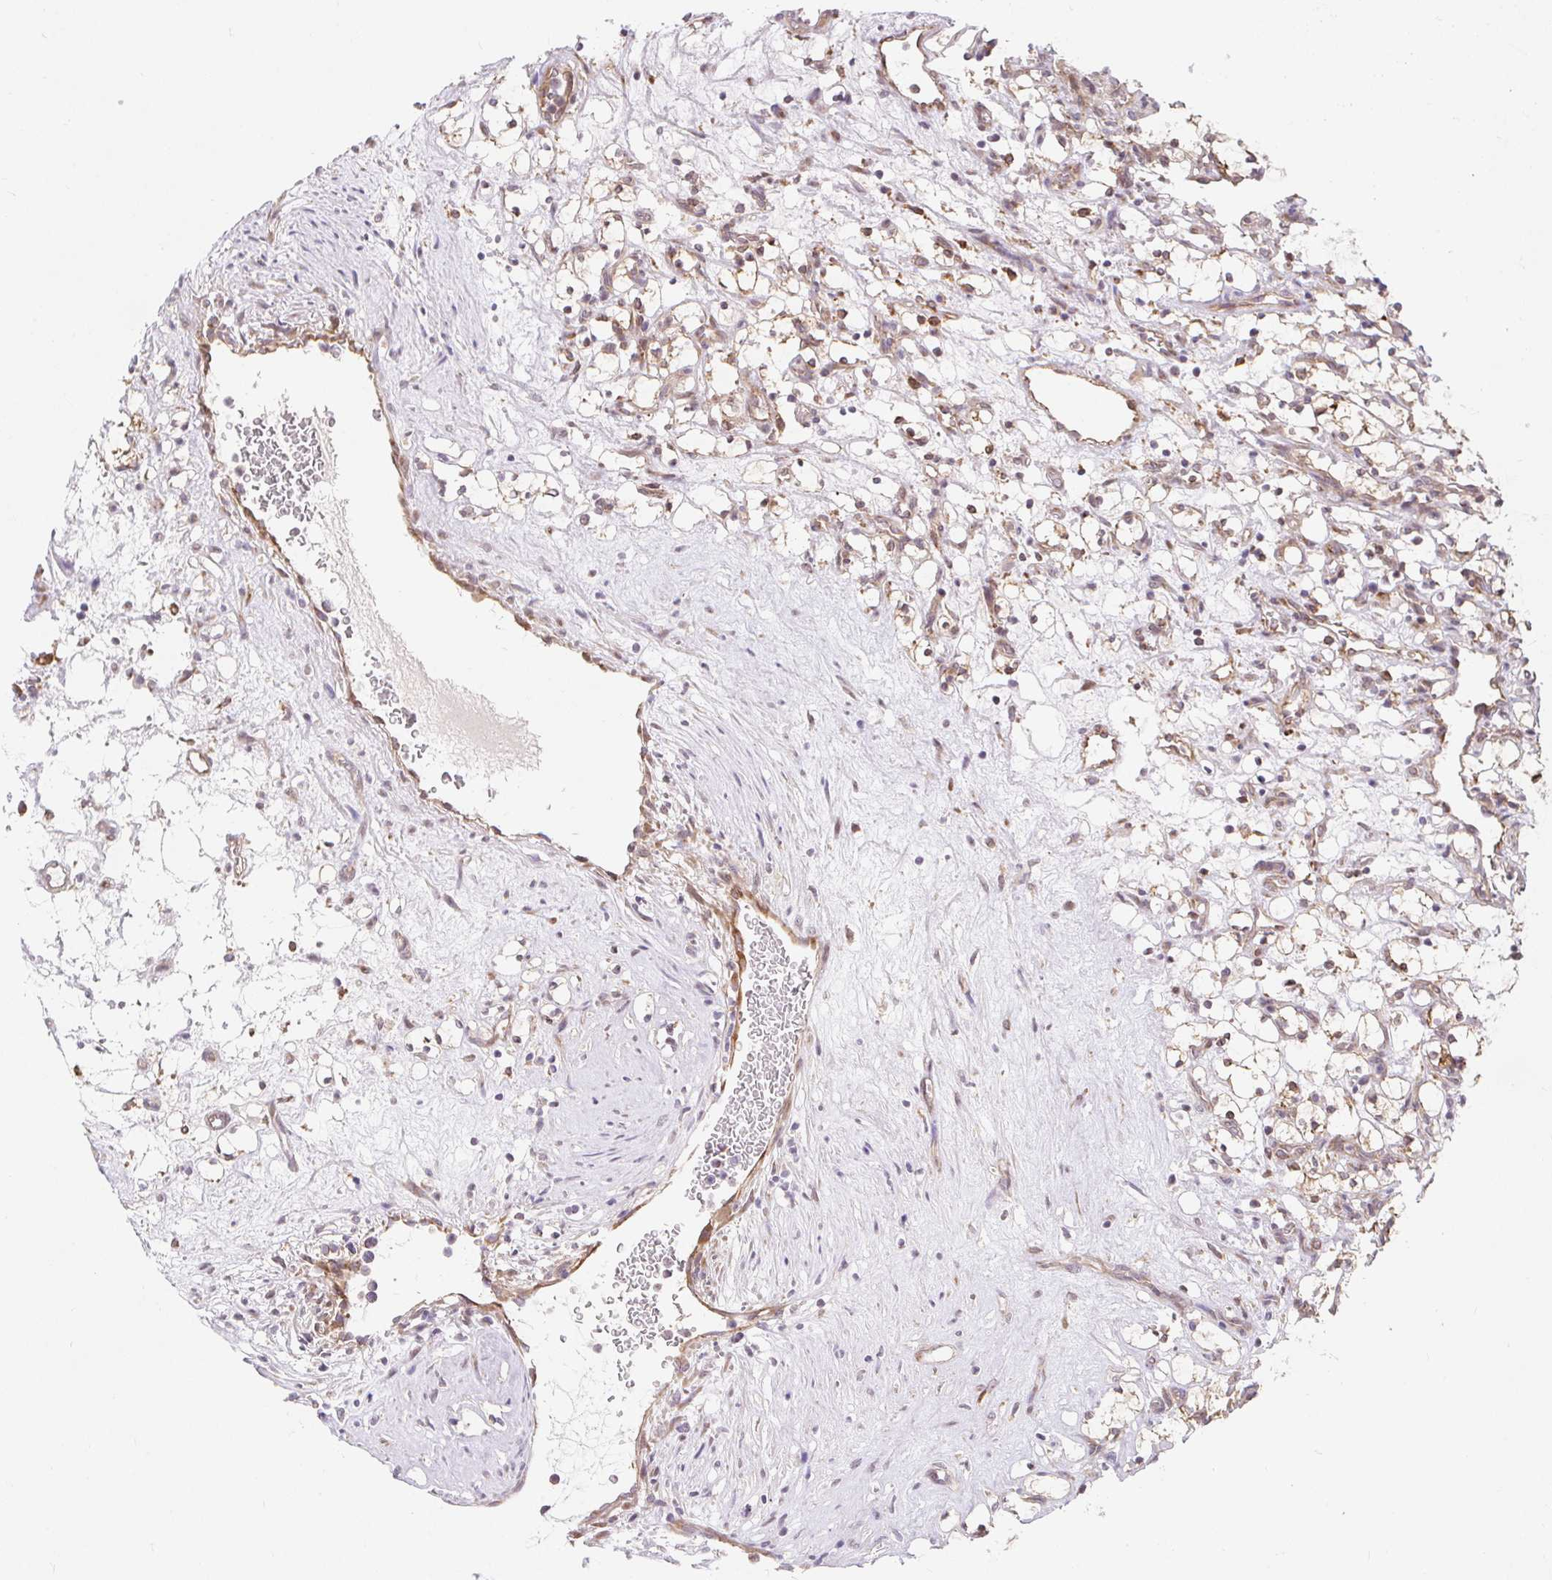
{"staining": {"intensity": "weak", "quantity": "<25%", "location": "cytoplasmic/membranous"}, "tissue": "renal cancer", "cell_type": "Tumor cells", "image_type": "cancer", "snomed": [{"axis": "morphology", "description": "Adenocarcinoma, NOS"}, {"axis": "topography", "description": "Kidney"}], "caption": "This is an immunohistochemistry photomicrograph of human renal cancer. There is no expression in tumor cells.", "gene": "LYPD5", "patient": {"sex": "female", "age": 69}}